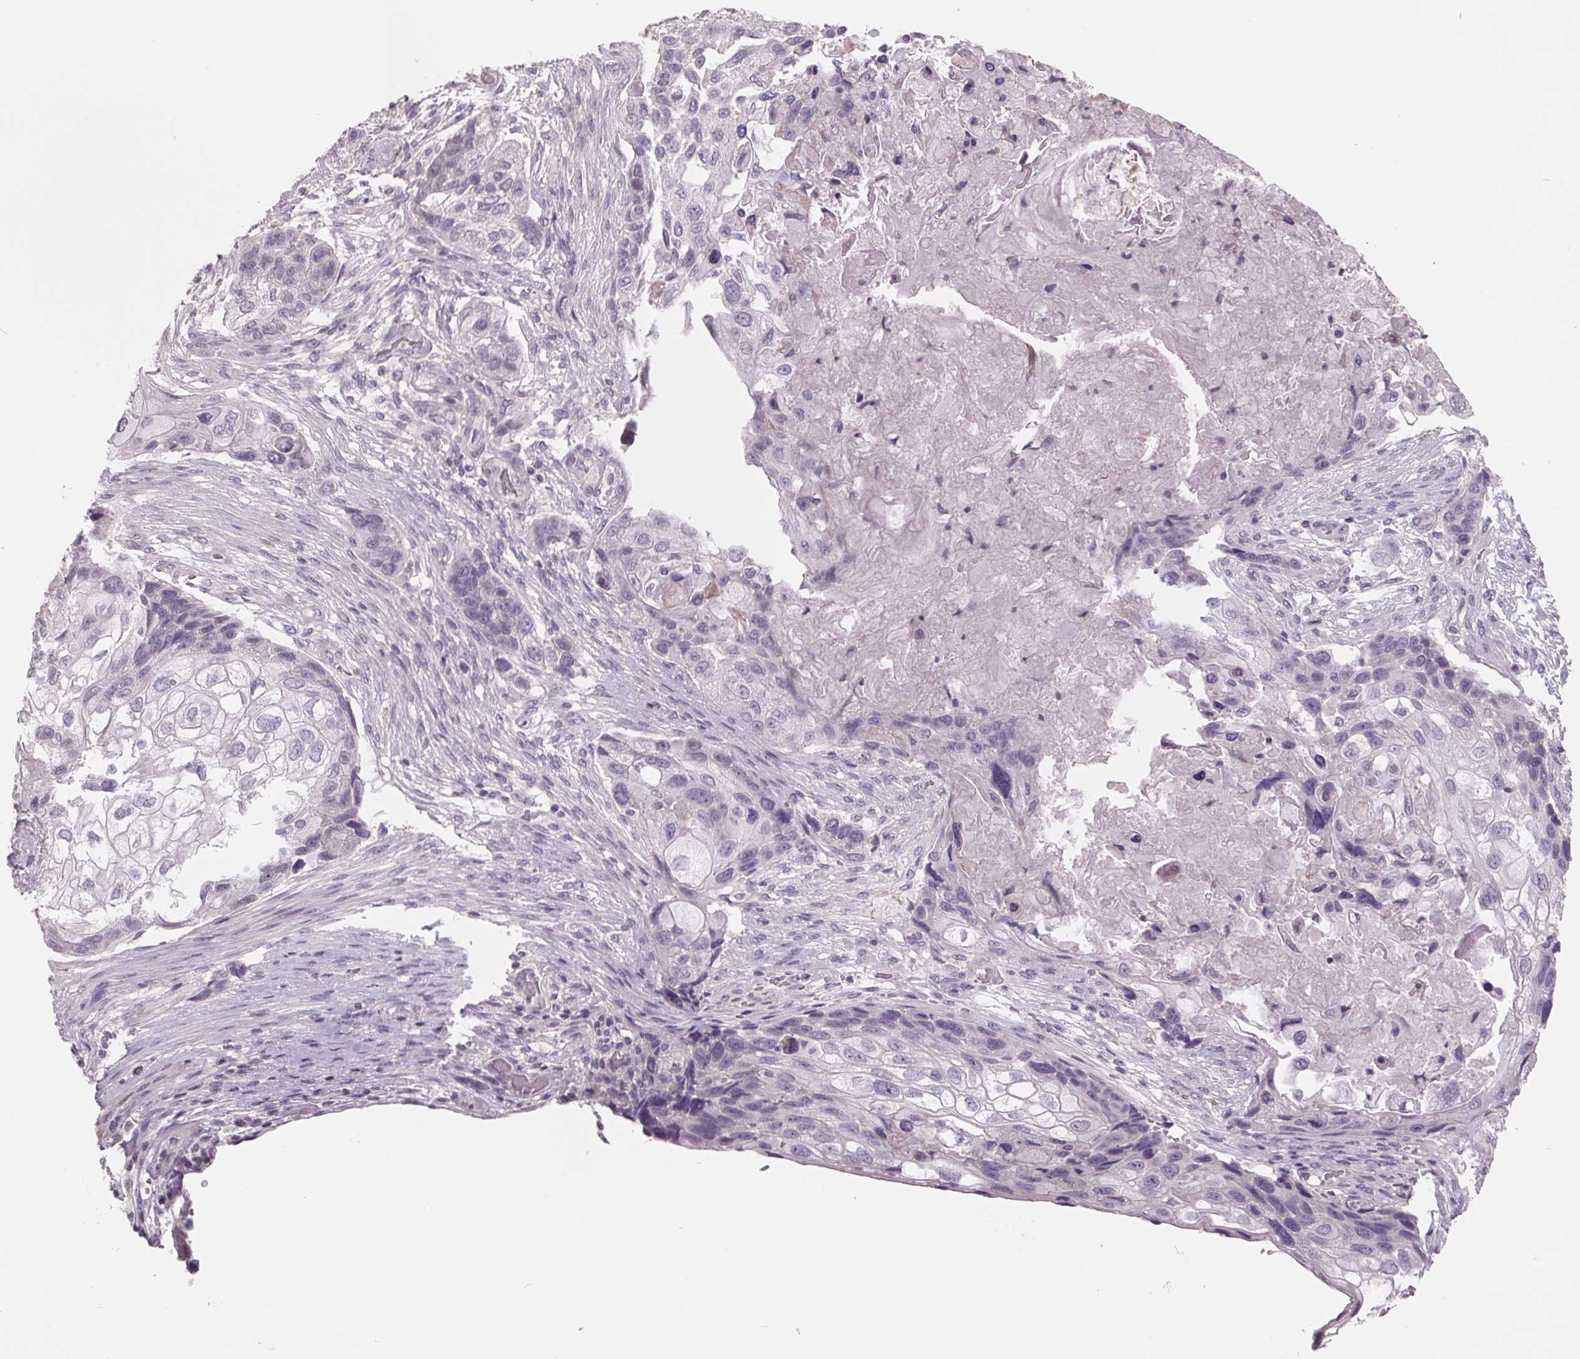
{"staining": {"intensity": "negative", "quantity": "none", "location": "none"}, "tissue": "lung cancer", "cell_type": "Tumor cells", "image_type": "cancer", "snomed": [{"axis": "morphology", "description": "Squamous cell carcinoma, NOS"}, {"axis": "topography", "description": "Lung"}], "caption": "DAB immunohistochemical staining of lung squamous cell carcinoma reveals no significant positivity in tumor cells. (Immunohistochemistry (ihc), brightfield microscopy, high magnification).", "gene": "FTCD", "patient": {"sex": "male", "age": 69}}